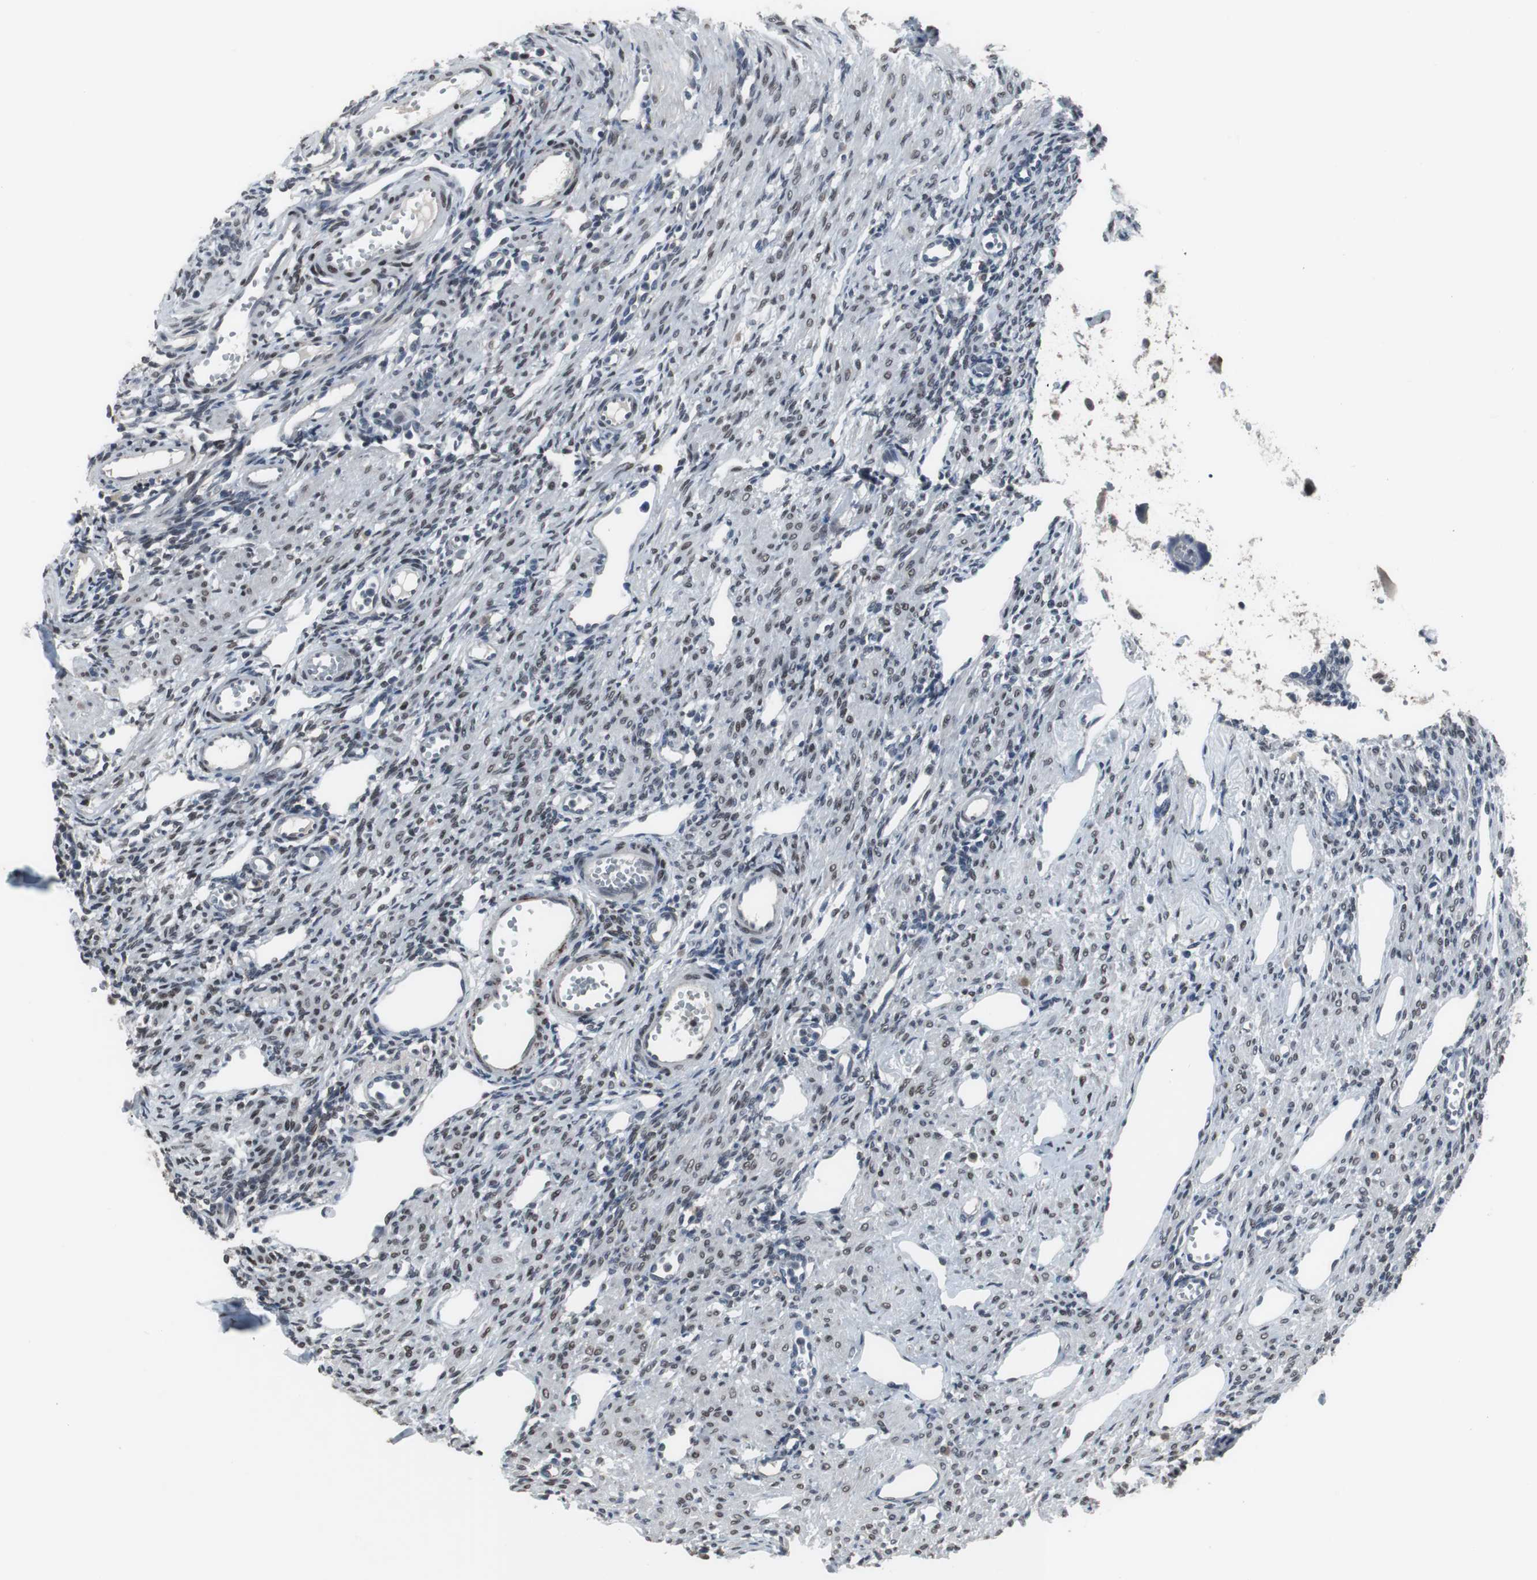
{"staining": {"intensity": "moderate", "quantity": ">75%", "location": "nuclear"}, "tissue": "ovary", "cell_type": "Ovarian stroma cells", "image_type": "normal", "snomed": [{"axis": "morphology", "description": "Normal tissue, NOS"}, {"axis": "topography", "description": "Ovary"}], "caption": "A brown stain highlights moderate nuclear expression of a protein in ovarian stroma cells of benign human ovary.", "gene": "FOXP4", "patient": {"sex": "female", "age": 33}}